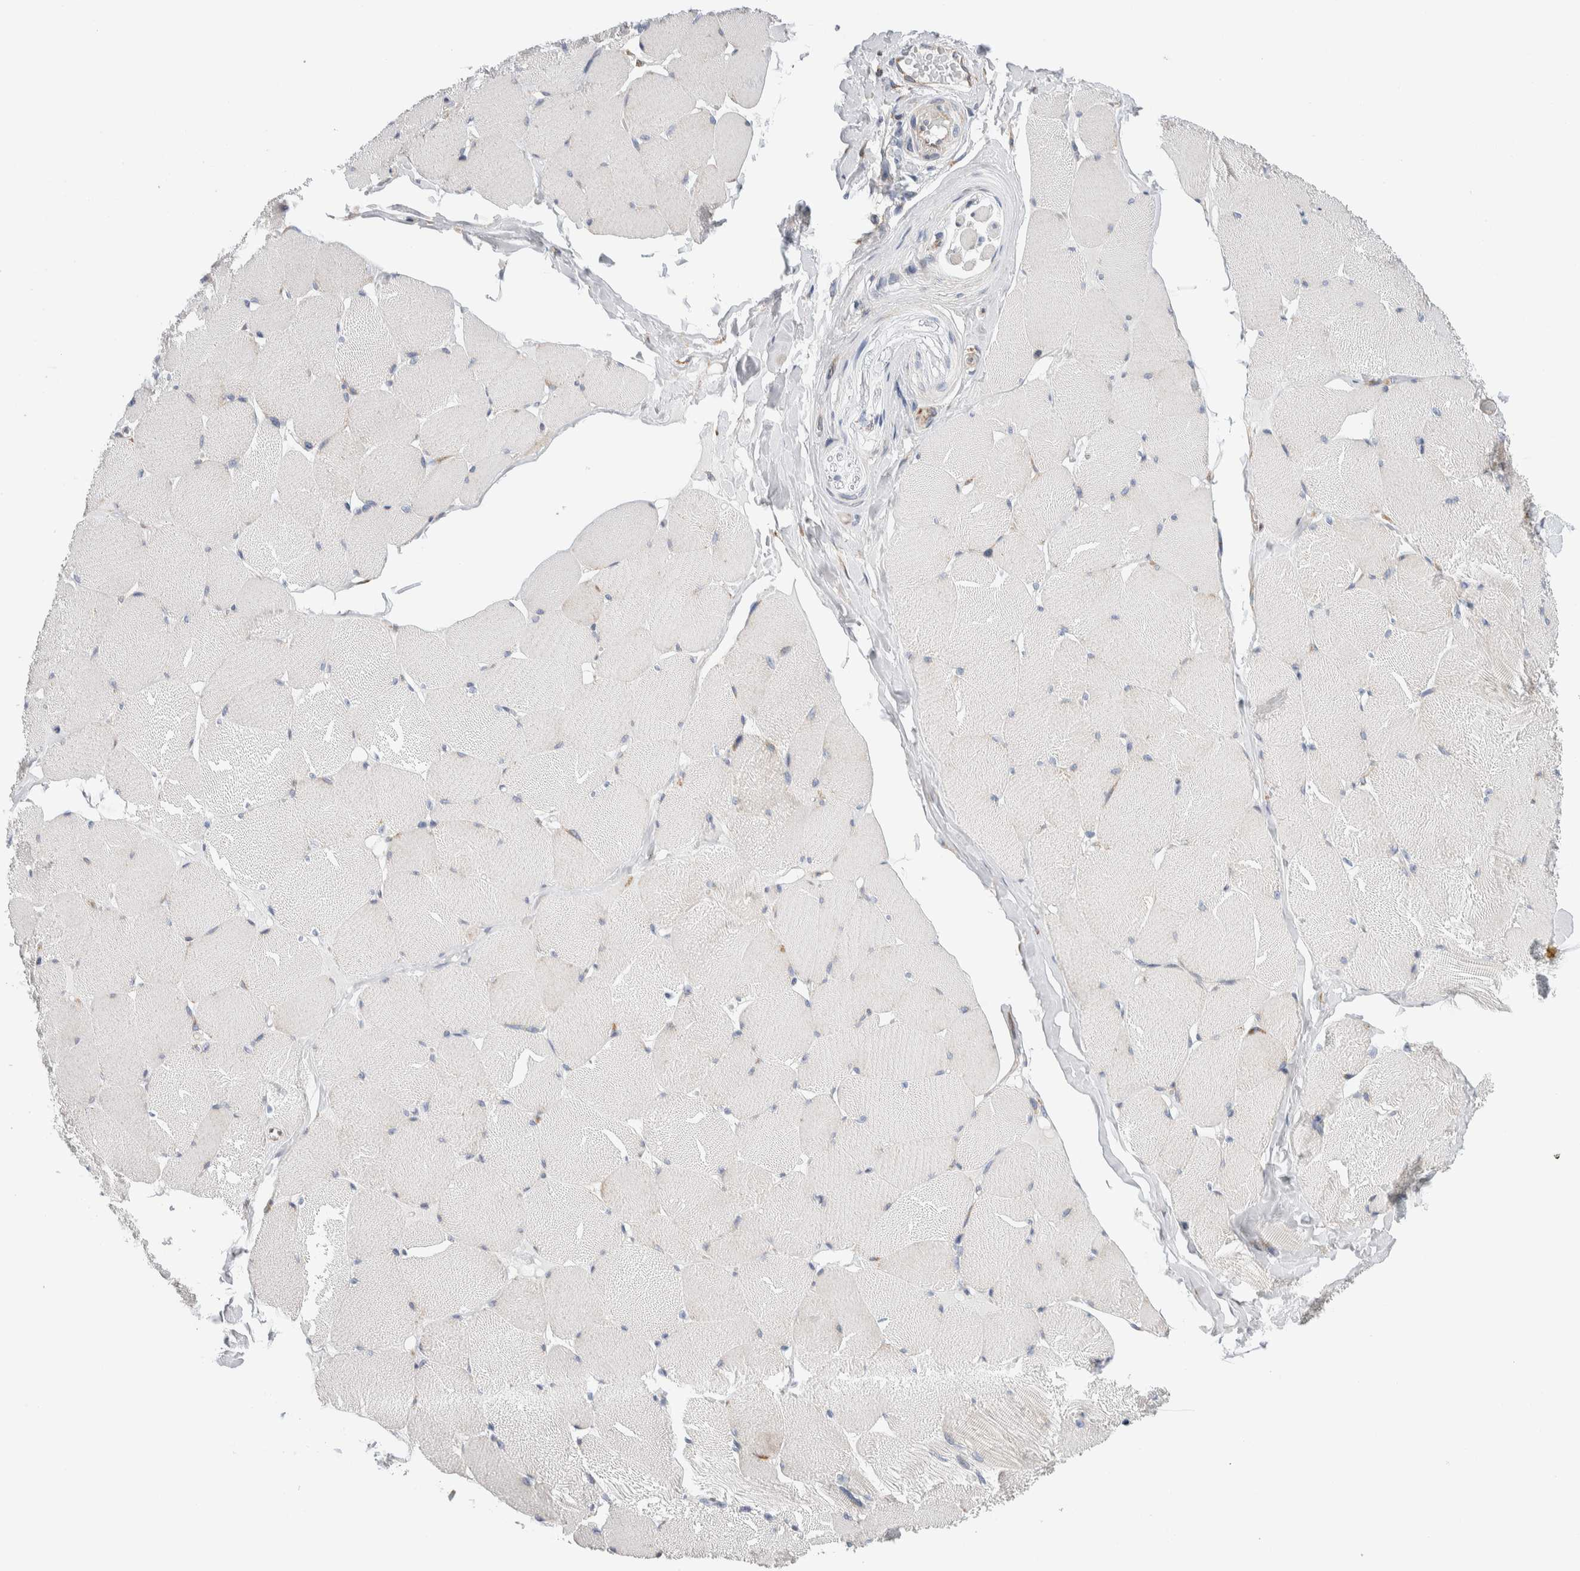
{"staining": {"intensity": "negative", "quantity": "none", "location": "none"}, "tissue": "skeletal muscle", "cell_type": "Myocytes", "image_type": "normal", "snomed": [{"axis": "morphology", "description": "Normal tissue, NOS"}, {"axis": "topography", "description": "Skin"}, {"axis": "topography", "description": "Skeletal muscle"}], "caption": "Immunohistochemistry (IHC) histopathology image of normal skeletal muscle: skeletal muscle stained with DAB shows no significant protein positivity in myocytes.", "gene": "RACK1", "patient": {"sex": "male", "age": 83}}